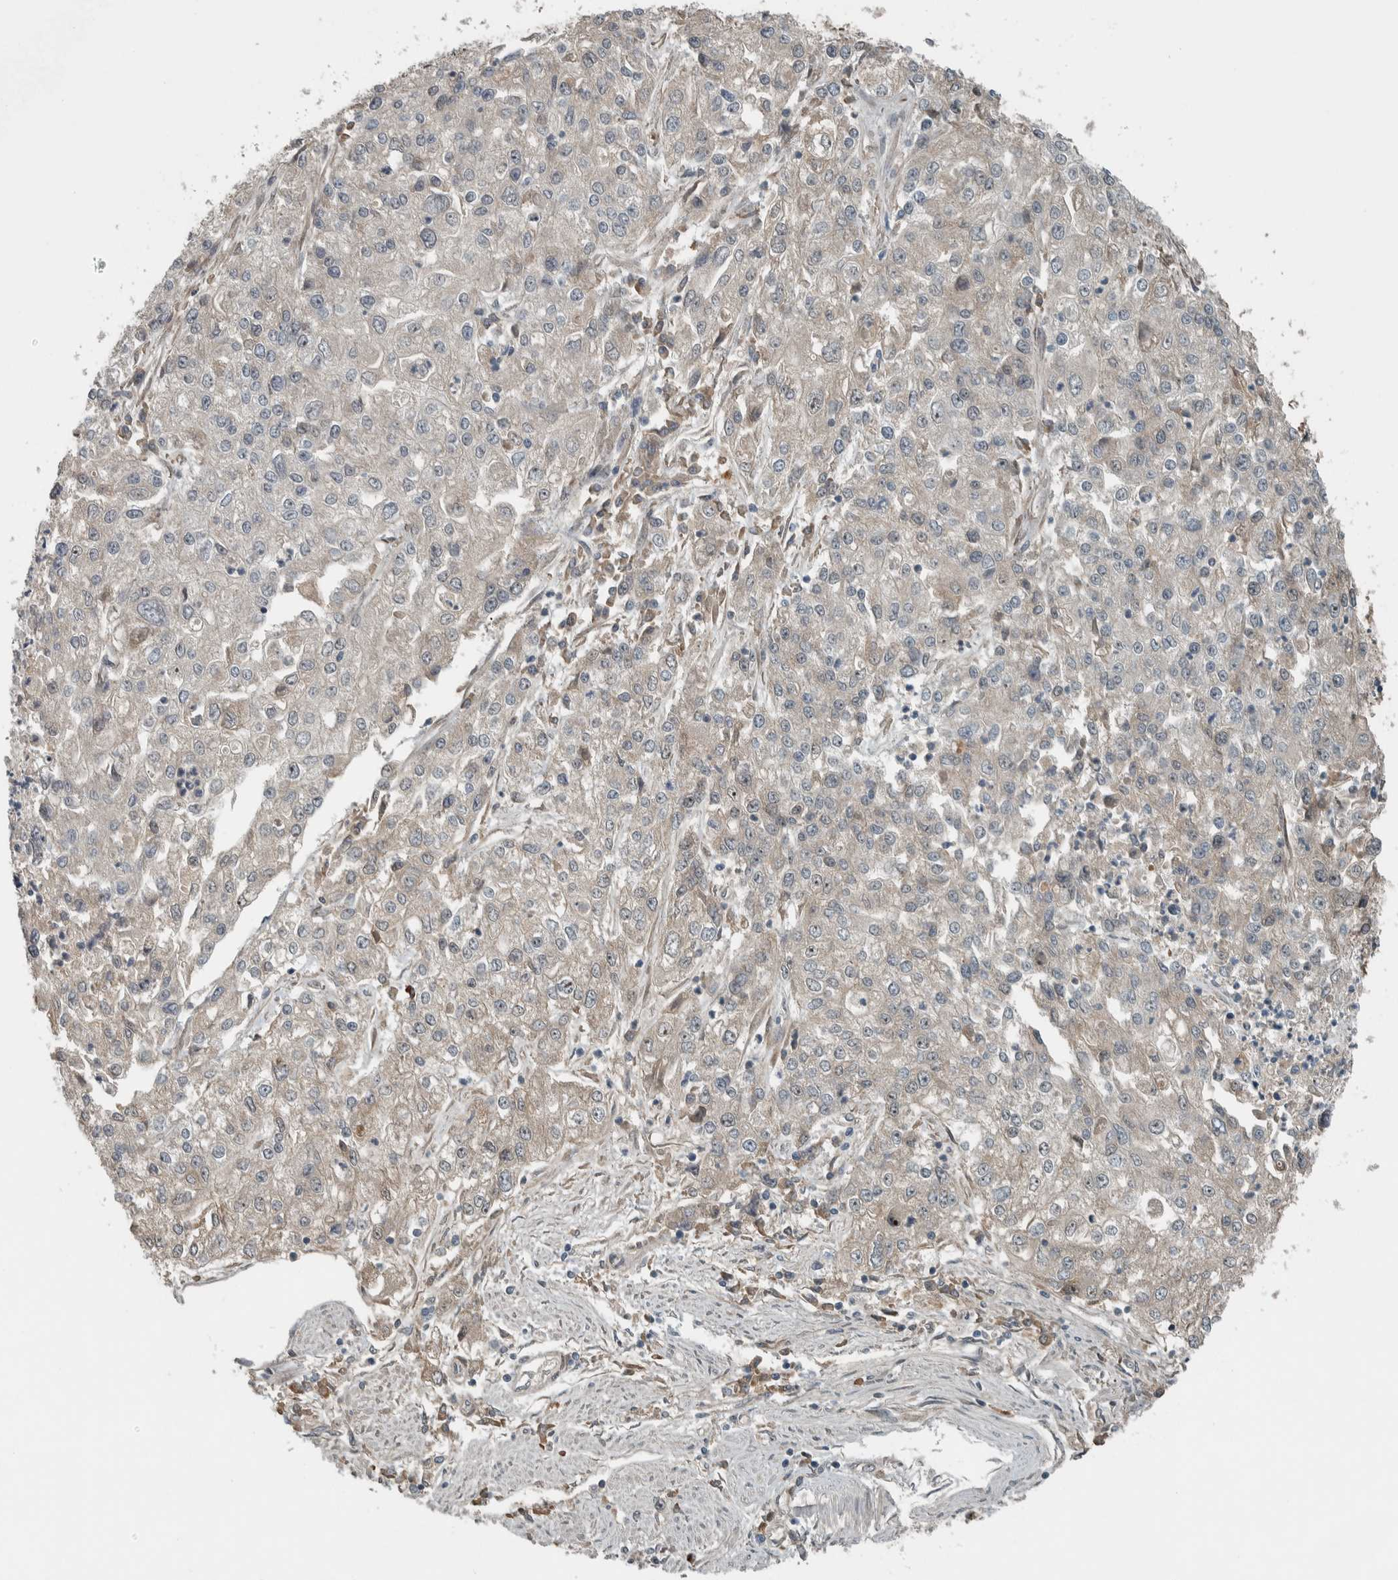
{"staining": {"intensity": "weak", "quantity": "25%-75%", "location": "cytoplasmic/membranous"}, "tissue": "endometrial cancer", "cell_type": "Tumor cells", "image_type": "cancer", "snomed": [{"axis": "morphology", "description": "Adenocarcinoma, NOS"}, {"axis": "topography", "description": "Endometrium"}], "caption": "Weak cytoplasmic/membranous protein staining is identified in approximately 25%-75% of tumor cells in endometrial cancer.", "gene": "XPO5", "patient": {"sex": "female", "age": 49}}